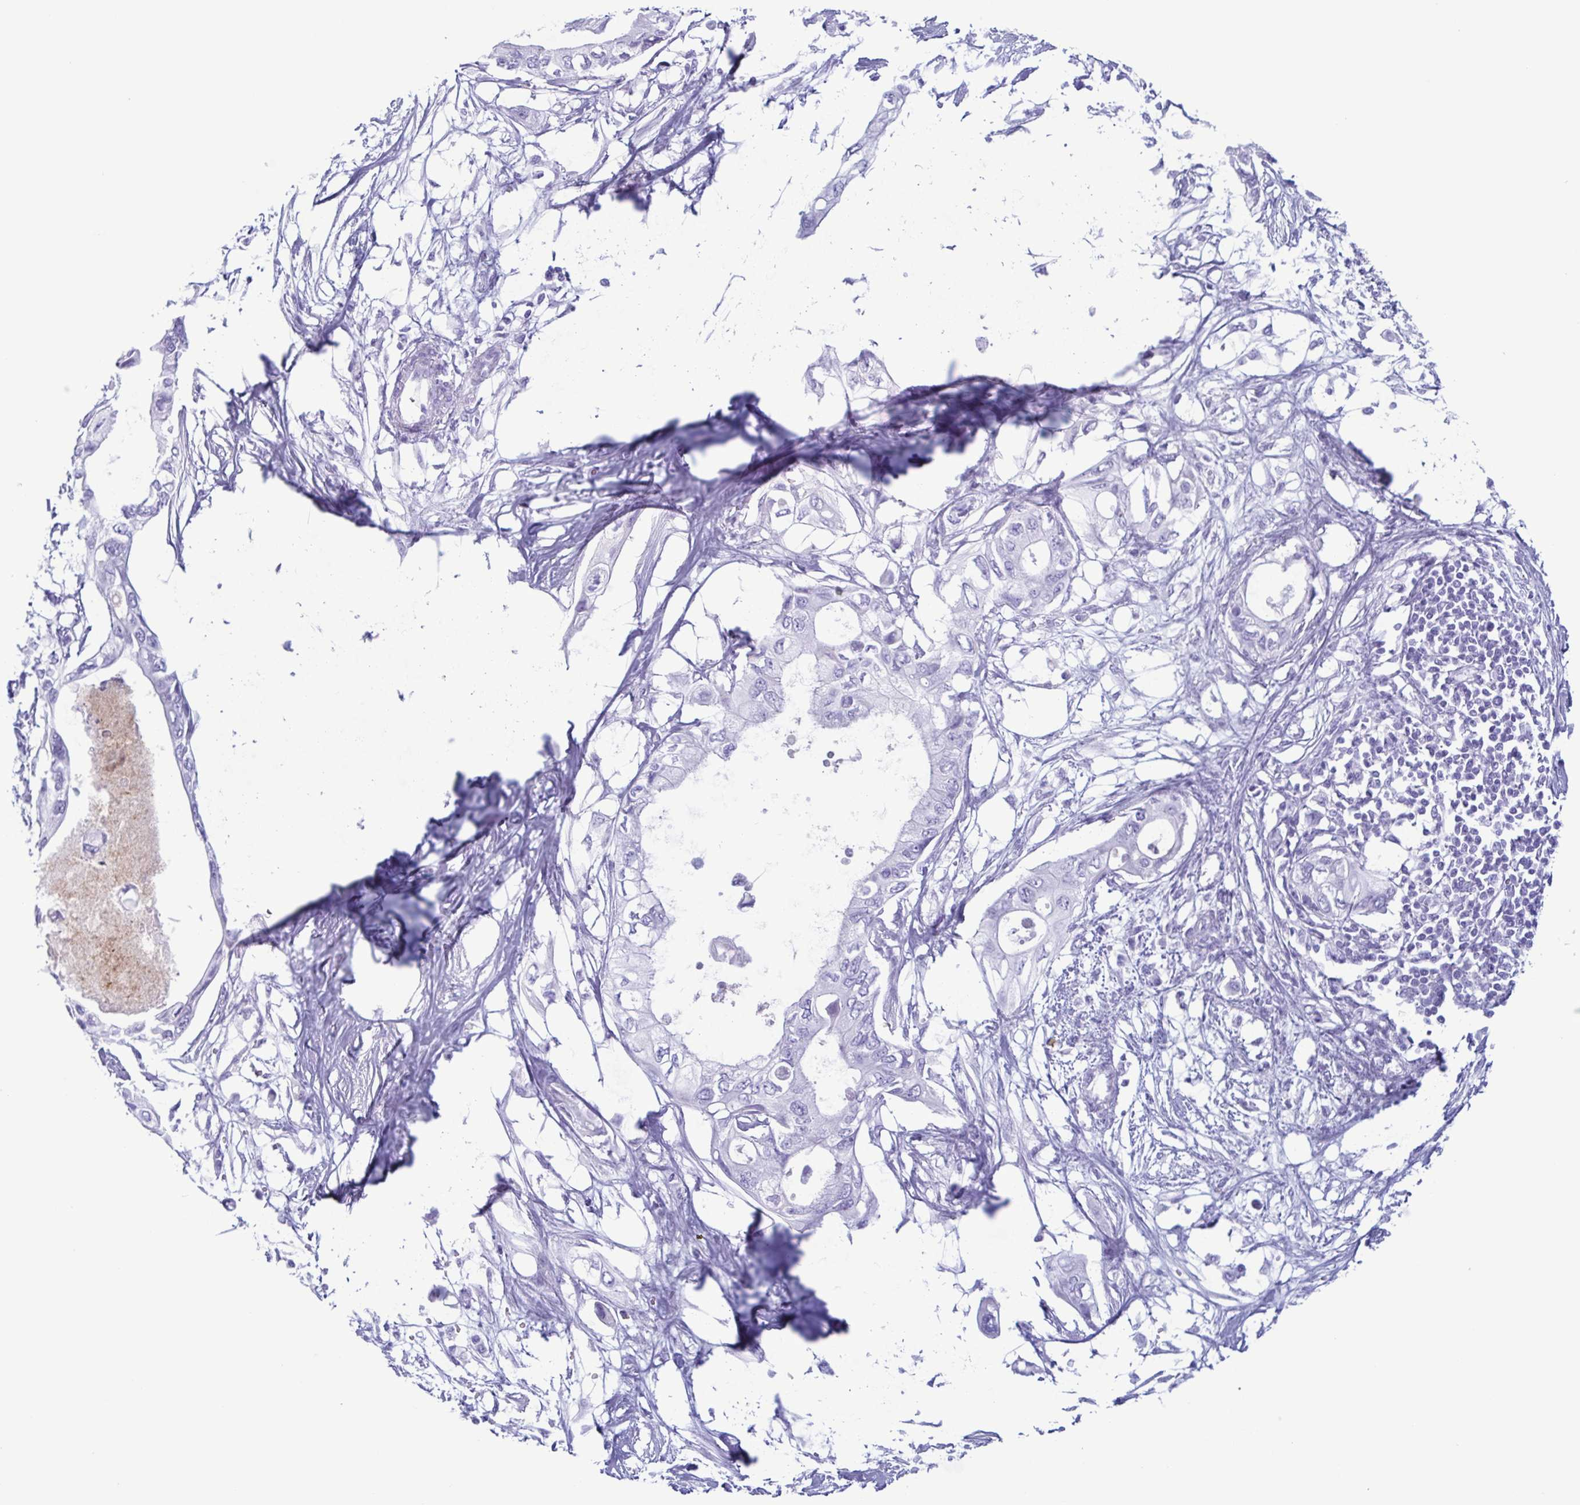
{"staining": {"intensity": "negative", "quantity": "none", "location": "none"}, "tissue": "pancreatic cancer", "cell_type": "Tumor cells", "image_type": "cancer", "snomed": [{"axis": "morphology", "description": "Adenocarcinoma, NOS"}, {"axis": "topography", "description": "Pancreas"}], "caption": "Immunohistochemical staining of human pancreatic cancer shows no significant positivity in tumor cells.", "gene": "LTF", "patient": {"sex": "female", "age": 63}}